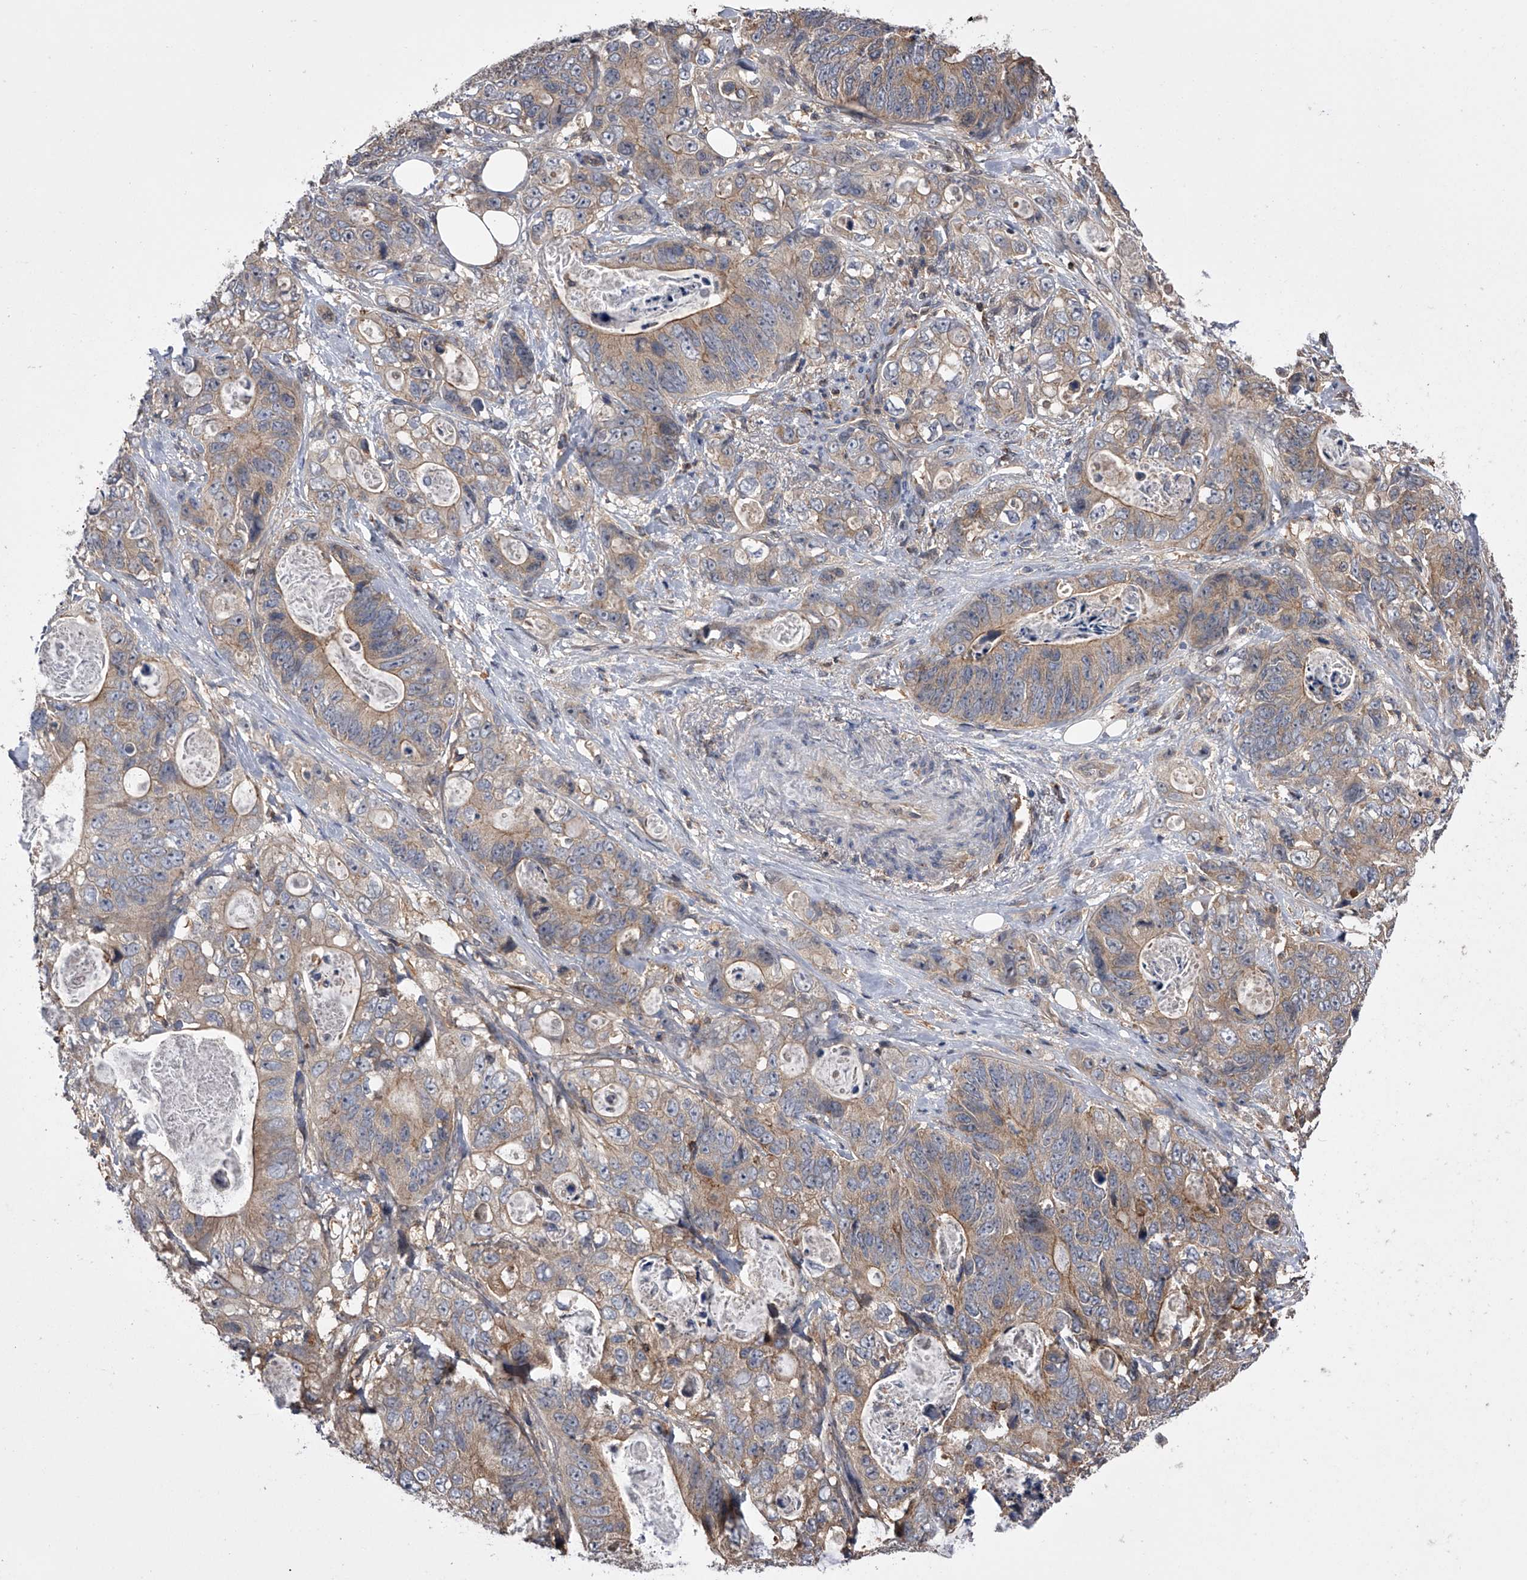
{"staining": {"intensity": "moderate", "quantity": "25%-75%", "location": "cytoplasmic/membranous"}, "tissue": "stomach cancer", "cell_type": "Tumor cells", "image_type": "cancer", "snomed": [{"axis": "morphology", "description": "Normal tissue, NOS"}, {"axis": "morphology", "description": "Adenocarcinoma, NOS"}, {"axis": "topography", "description": "Stomach"}], "caption": "DAB immunohistochemical staining of stomach cancer (adenocarcinoma) demonstrates moderate cytoplasmic/membranous protein staining in about 25%-75% of tumor cells. (IHC, brightfield microscopy, high magnification).", "gene": "PAN3", "patient": {"sex": "female", "age": 89}}